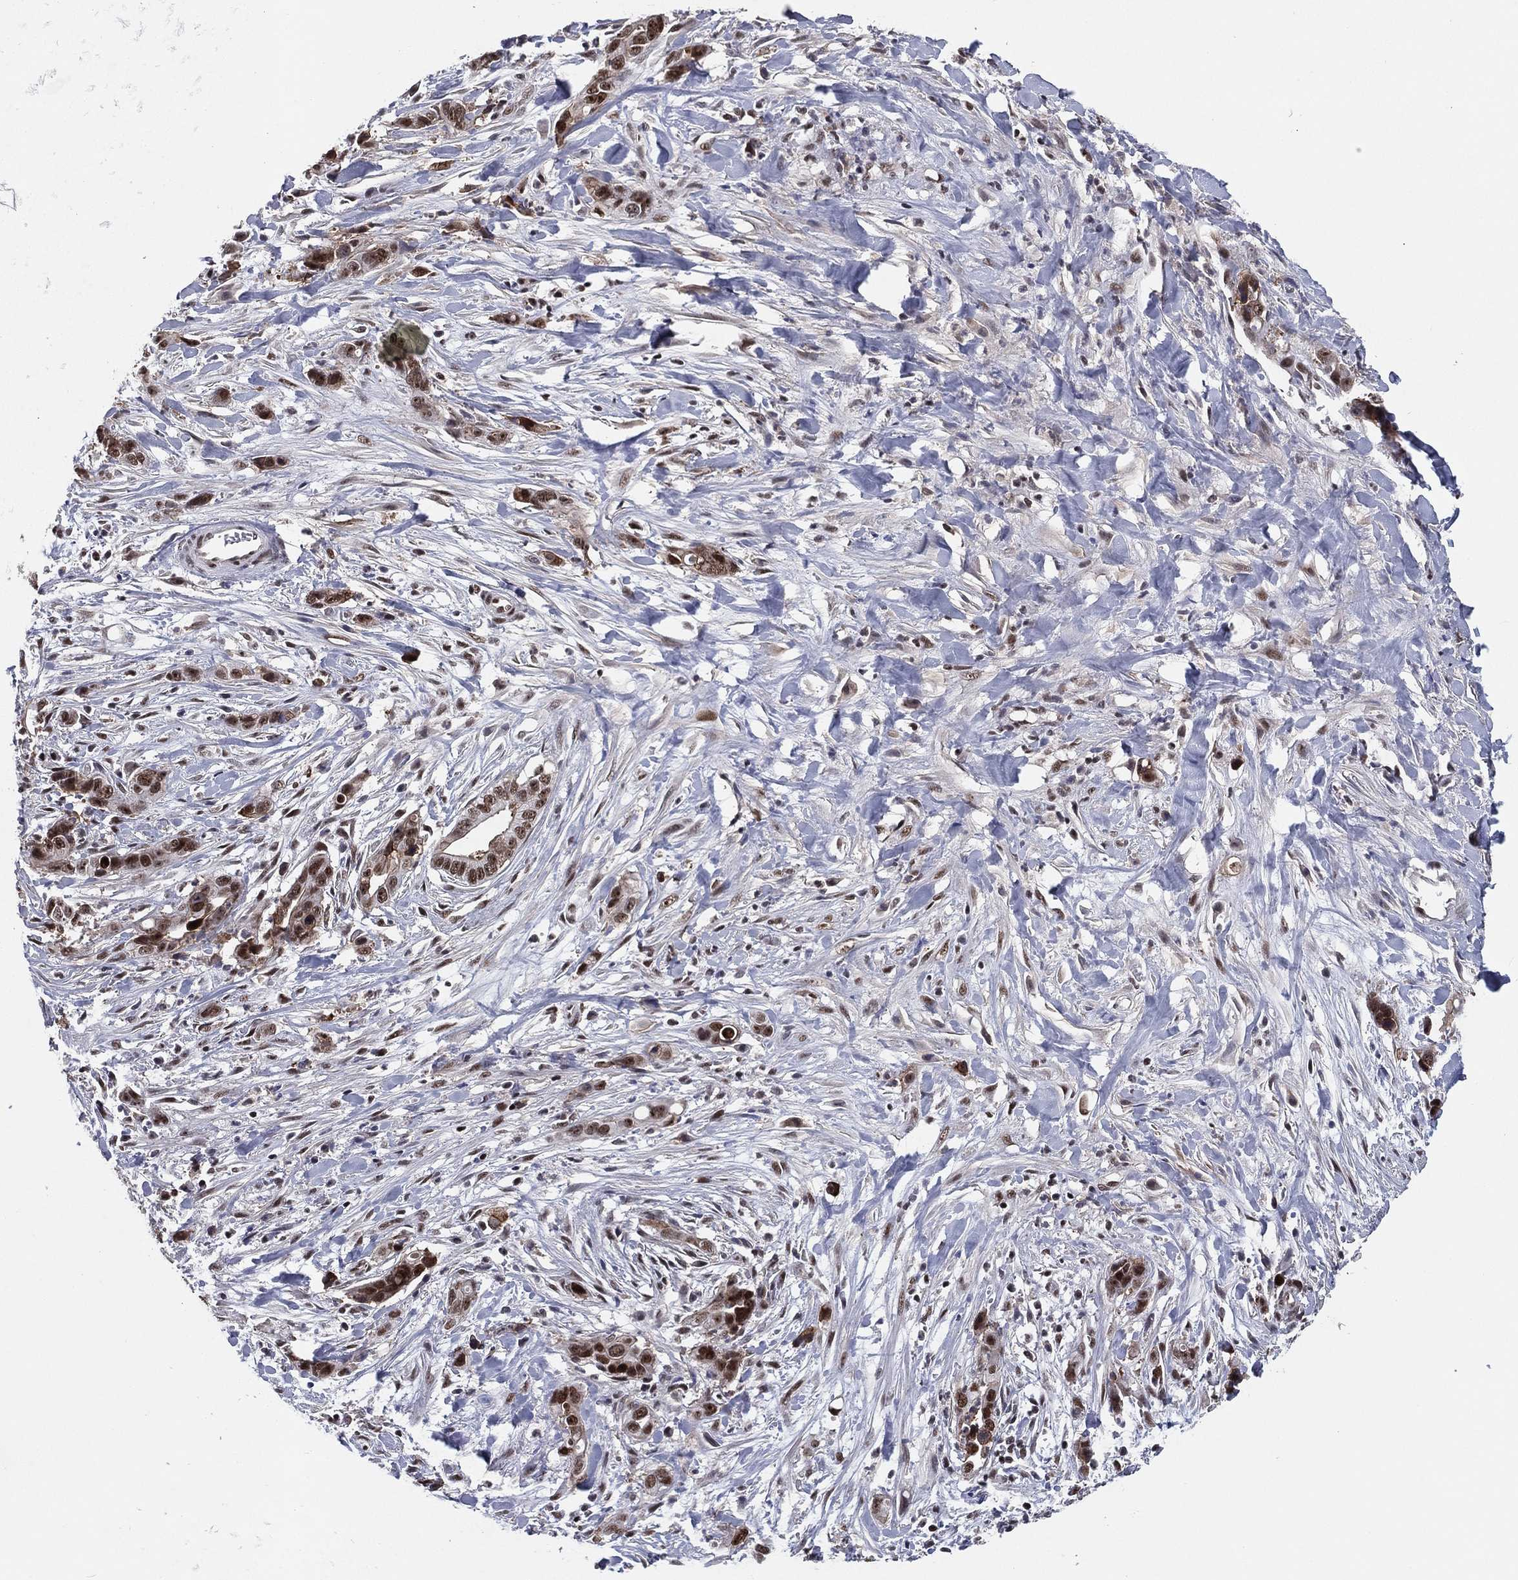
{"staining": {"intensity": "strong", "quantity": "25%-75%", "location": "nuclear"}, "tissue": "liver cancer", "cell_type": "Tumor cells", "image_type": "cancer", "snomed": [{"axis": "morphology", "description": "Cholangiocarcinoma"}, {"axis": "topography", "description": "Liver"}], "caption": "Liver cholangiocarcinoma stained for a protein shows strong nuclear positivity in tumor cells.", "gene": "GPALPP1", "patient": {"sex": "female", "age": 79}}